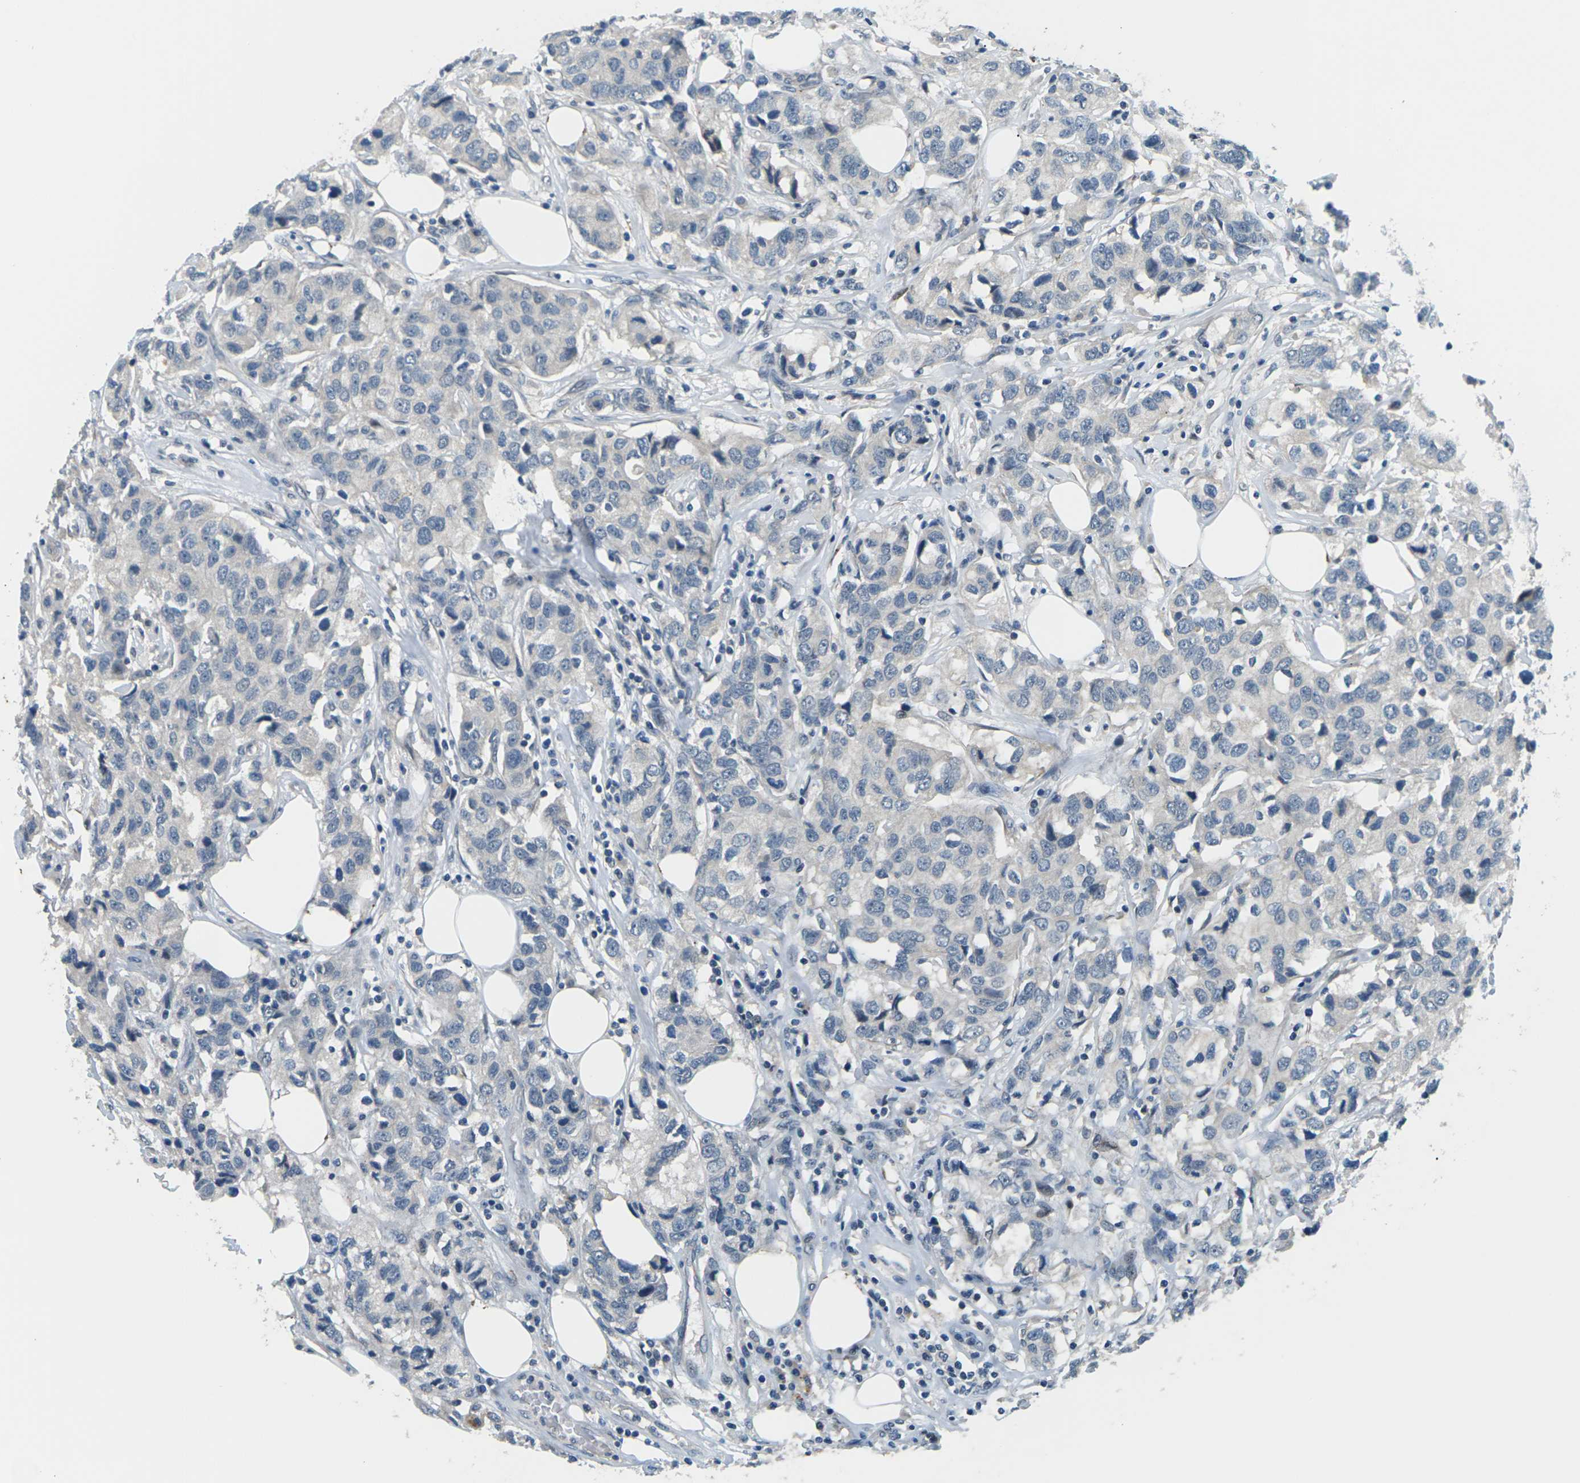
{"staining": {"intensity": "negative", "quantity": "none", "location": "none"}, "tissue": "breast cancer", "cell_type": "Tumor cells", "image_type": "cancer", "snomed": [{"axis": "morphology", "description": "Duct carcinoma"}, {"axis": "topography", "description": "Breast"}], "caption": "The immunohistochemistry image has no significant positivity in tumor cells of invasive ductal carcinoma (breast) tissue.", "gene": "SLC13A3", "patient": {"sex": "female", "age": 80}}